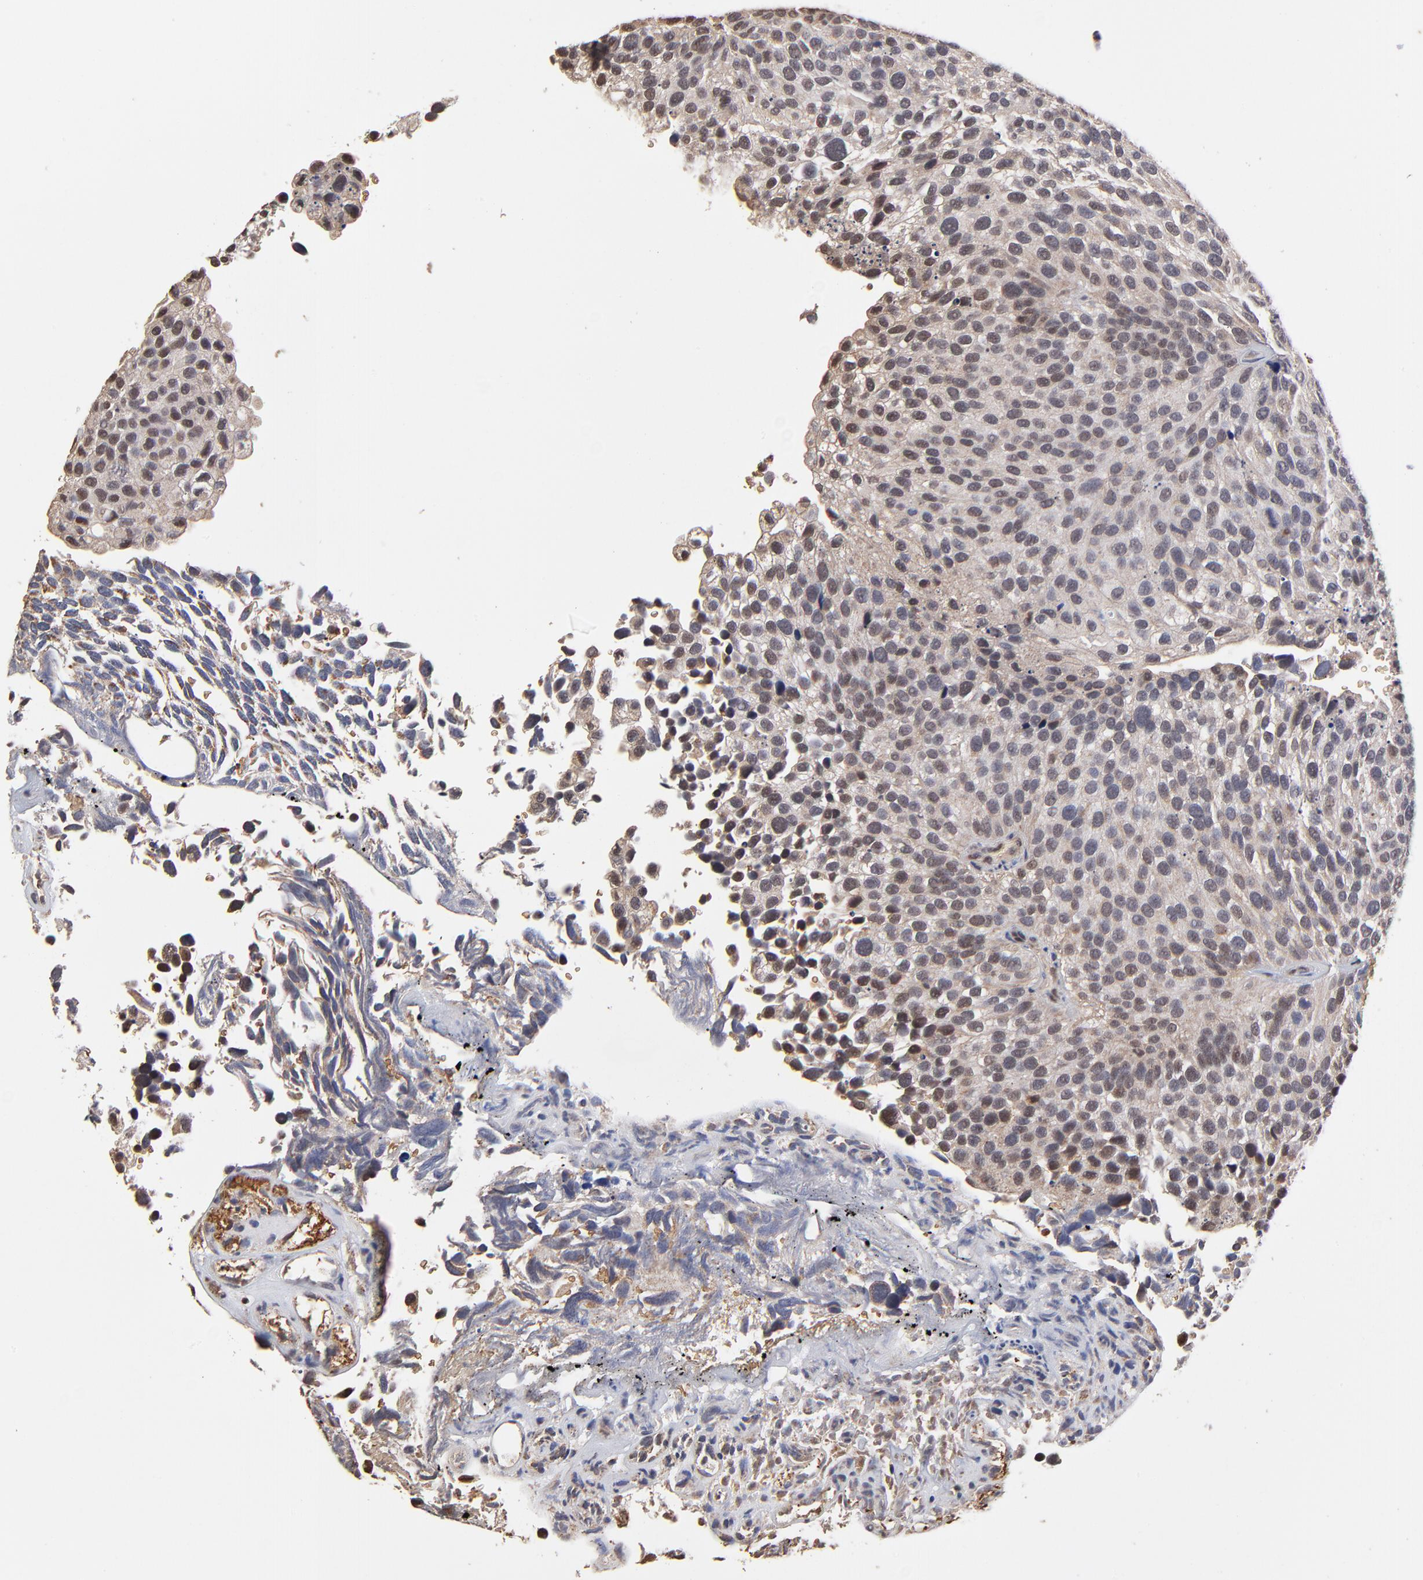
{"staining": {"intensity": "weak", "quantity": "25%-75%", "location": "cytoplasmic/membranous,nuclear"}, "tissue": "urothelial cancer", "cell_type": "Tumor cells", "image_type": "cancer", "snomed": [{"axis": "morphology", "description": "Urothelial carcinoma, High grade"}, {"axis": "topography", "description": "Urinary bladder"}], "caption": "Urothelial cancer stained for a protein demonstrates weak cytoplasmic/membranous and nuclear positivity in tumor cells.", "gene": "CASP1", "patient": {"sex": "male", "age": 72}}